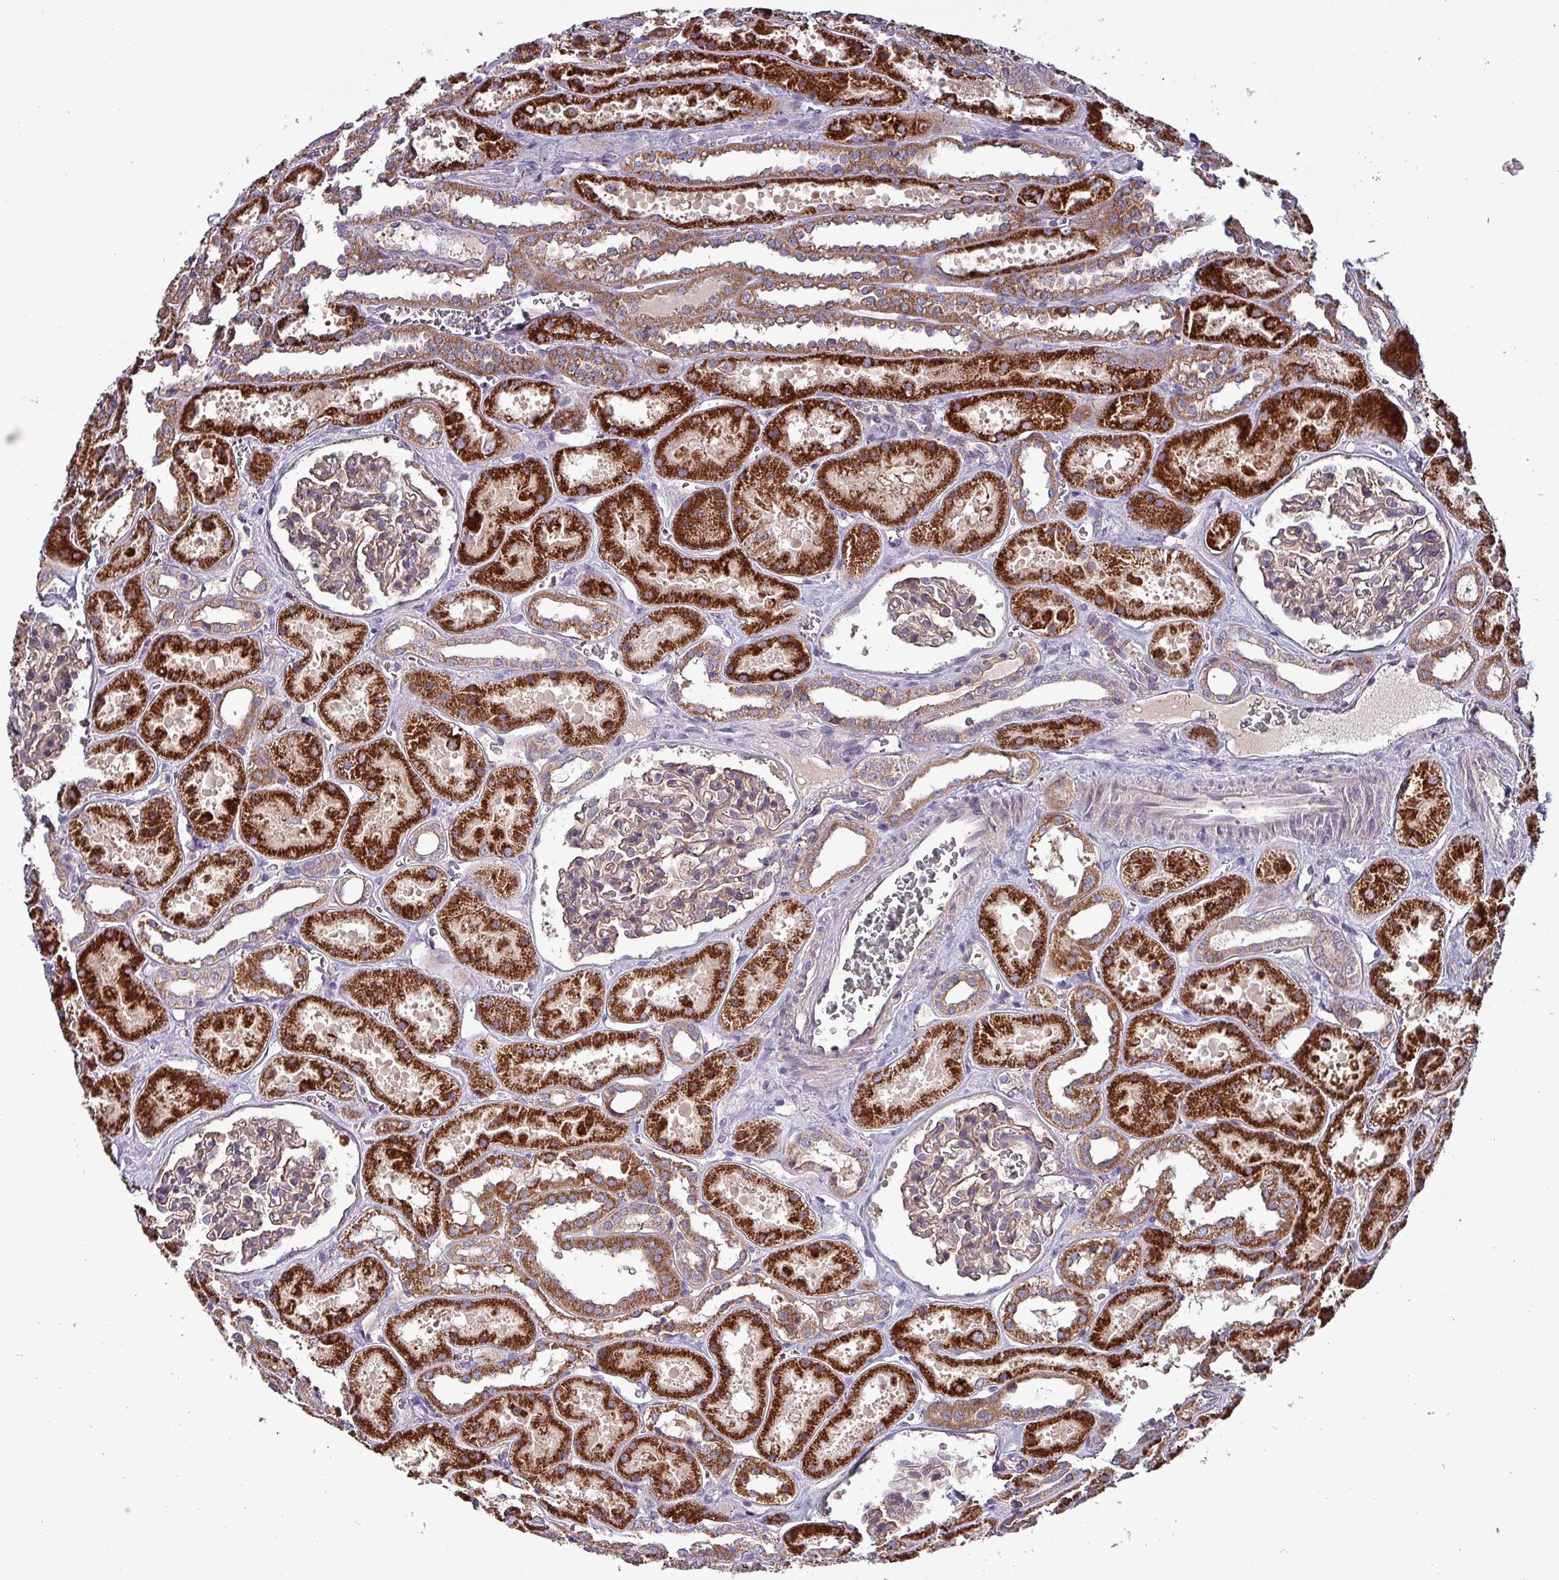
{"staining": {"intensity": "weak", "quantity": "25%-75%", "location": "cytoplasmic/membranous"}, "tissue": "kidney", "cell_type": "Cells in glomeruli", "image_type": "normal", "snomed": [{"axis": "morphology", "description": "Normal tissue, NOS"}, {"axis": "topography", "description": "Kidney"}], "caption": "An image of human kidney stained for a protein reveals weak cytoplasmic/membranous brown staining in cells in glomeruli. (Stains: DAB (3,3'-diaminobenzidine) in brown, nuclei in blue, Microscopy: brightfield microscopy at high magnification).", "gene": "ZNF322", "patient": {"sex": "female", "age": 41}}